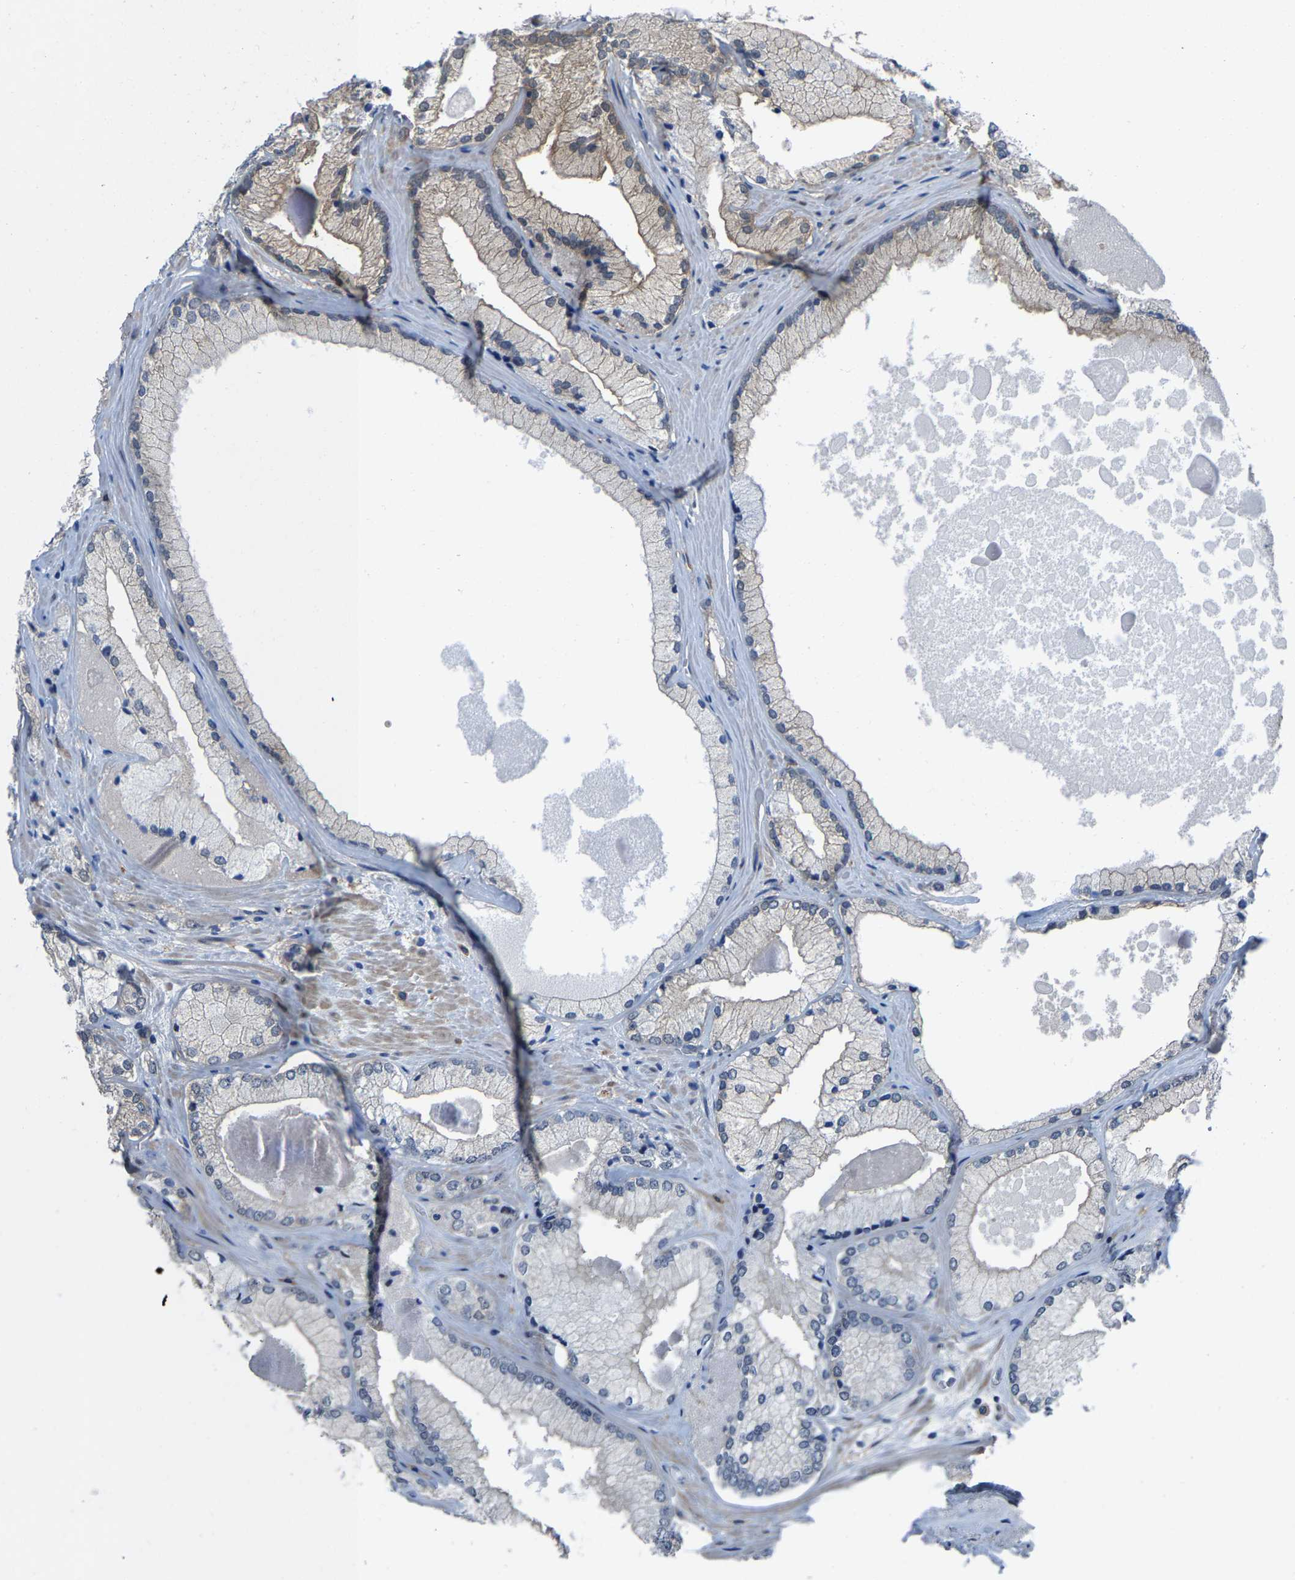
{"staining": {"intensity": "weak", "quantity": "<25%", "location": "cytoplasmic/membranous"}, "tissue": "prostate cancer", "cell_type": "Tumor cells", "image_type": "cancer", "snomed": [{"axis": "morphology", "description": "Adenocarcinoma, Low grade"}, {"axis": "topography", "description": "Prostate"}], "caption": "The image exhibits no staining of tumor cells in prostate cancer (adenocarcinoma (low-grade)).", "gene": "SSH3", "patient": {"sex": "male", "age": 65}}